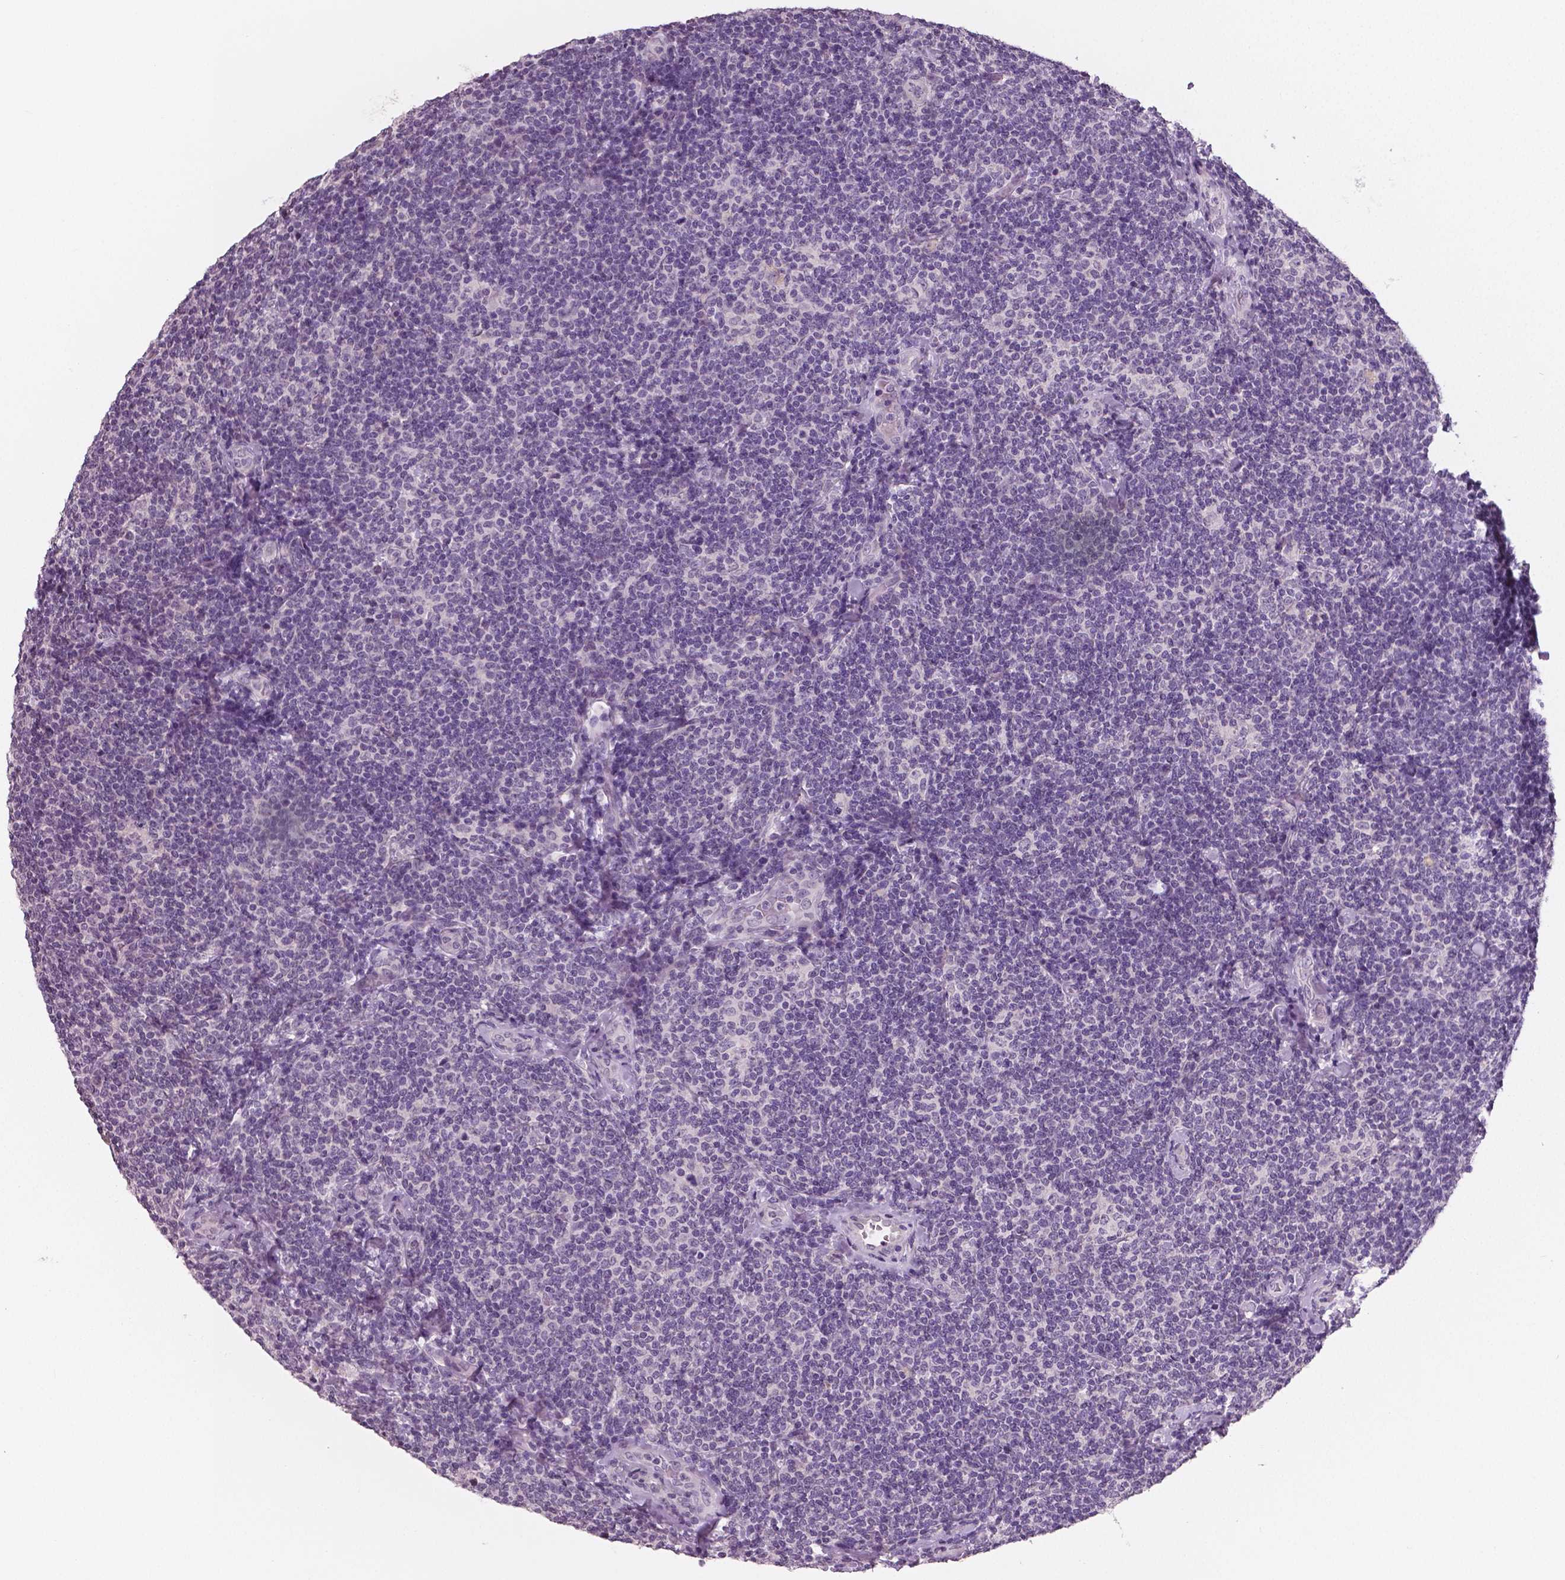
{"staining": {"intensity": "negative", "quantity": "none", "location": "none"}, "tissue": "lymphoma", "cell_type": "Tumor cells", "image_type": "cancer", "snomed": [{"axis": "morphology", "description": "Malignant lymphoma, non-Hodgkin's type, Low grade"}, {"axis": "topography", "description": "Lymph node"}], "caption": "DAB (3,3'-diaminobenzidine) immunohistochemical staining of human lymphoma shows no significant staining in tumor cells.", "gene": "NECAB1", "patient": {"sex": "female", "age": 56}}